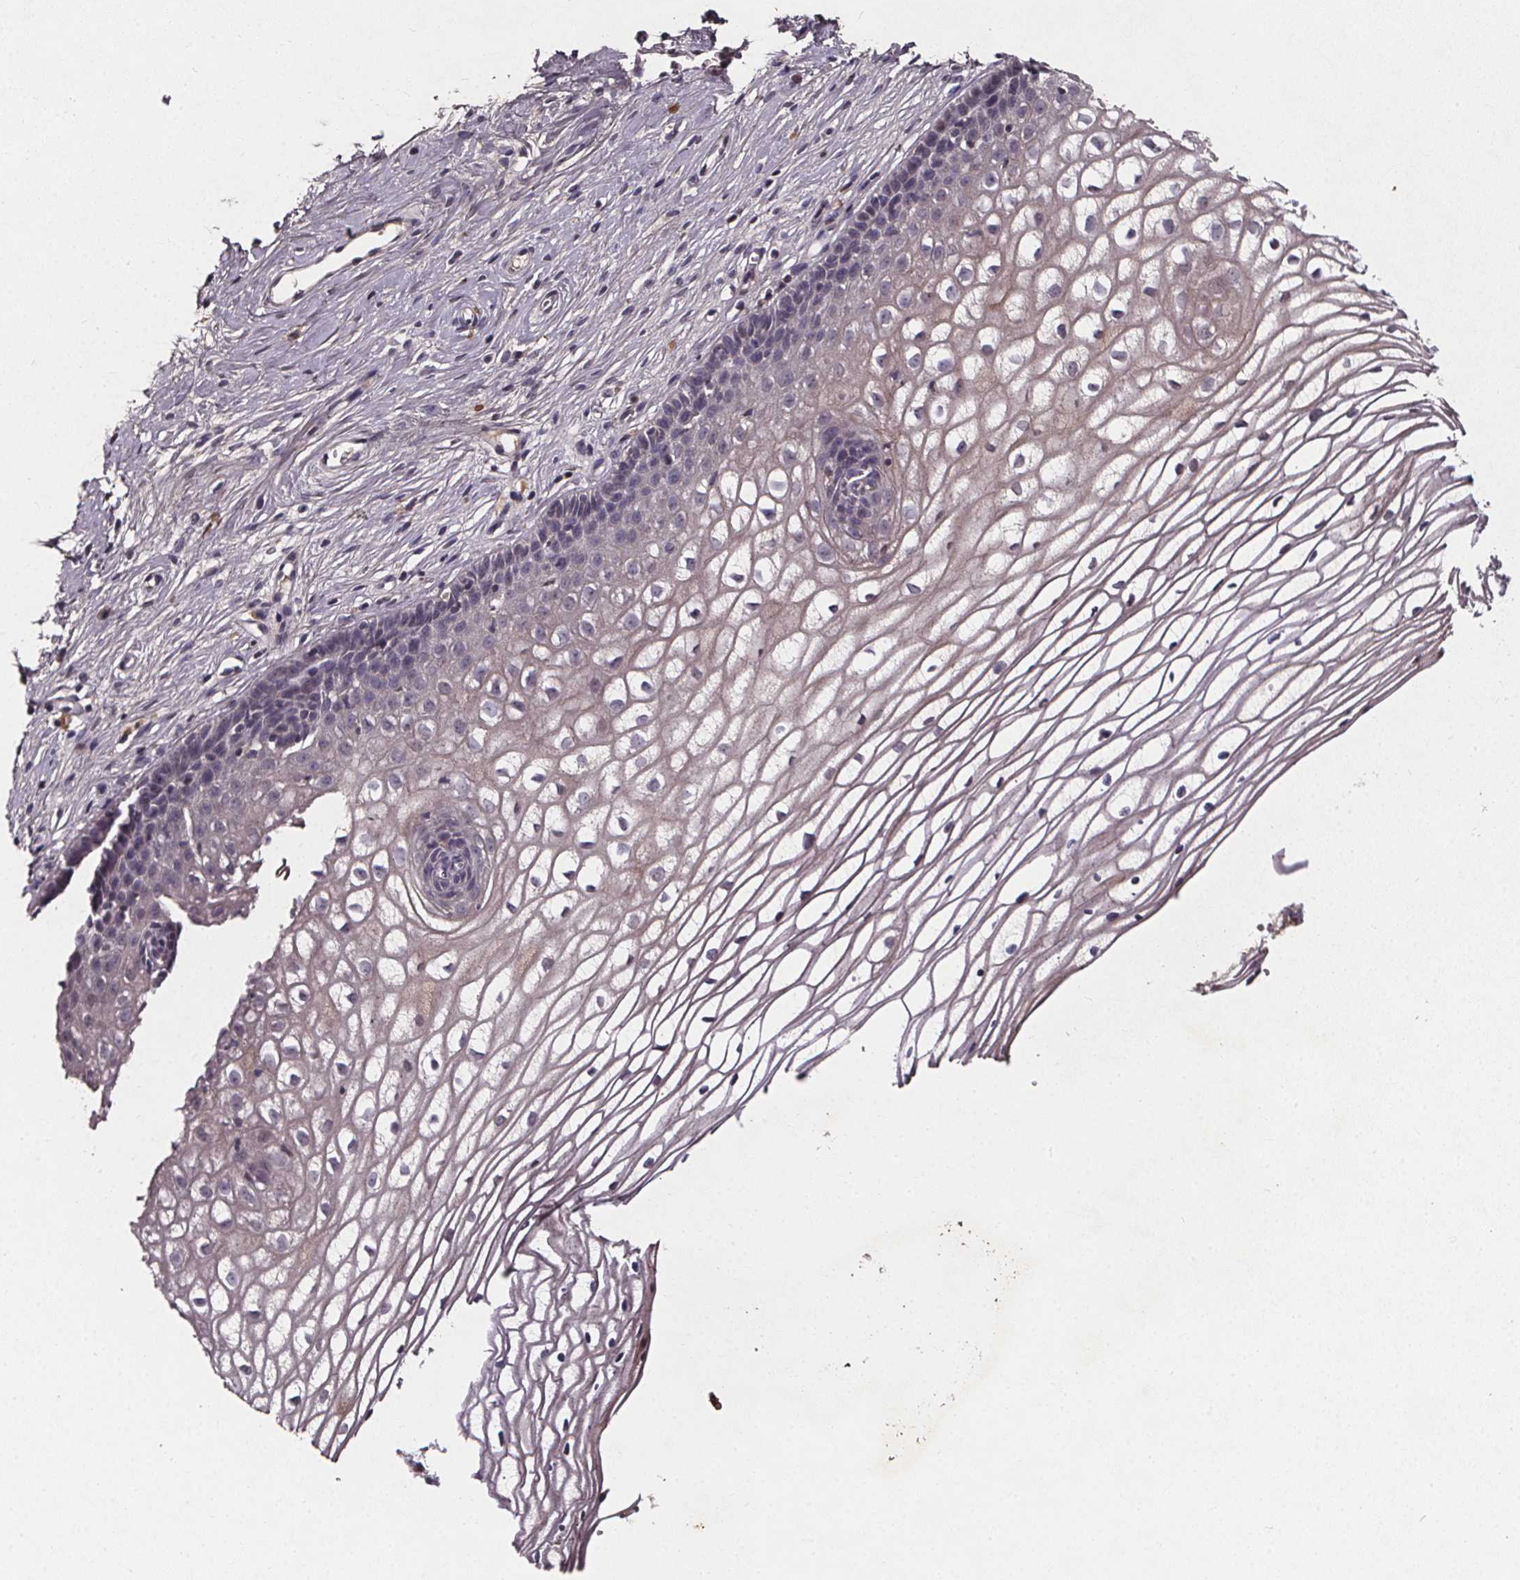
{"staining": {"intensity": "negative", "quantity": "none", "location": "none"}, "tissue": "cervix", "cell_type": "Glandular cells", "image_type": "normal", "snomed": [{"axis": "morphology", "description": "Normal tissue, NOS"}, {"axis": "topography", "description": "Cervix"}], "caption": "Immunohistochemical staining of unremarkable human cervix displays no significant positivity in glandular cells.", "gene": "SPAG8", "patient": {"sex": "female", "age": 40}}